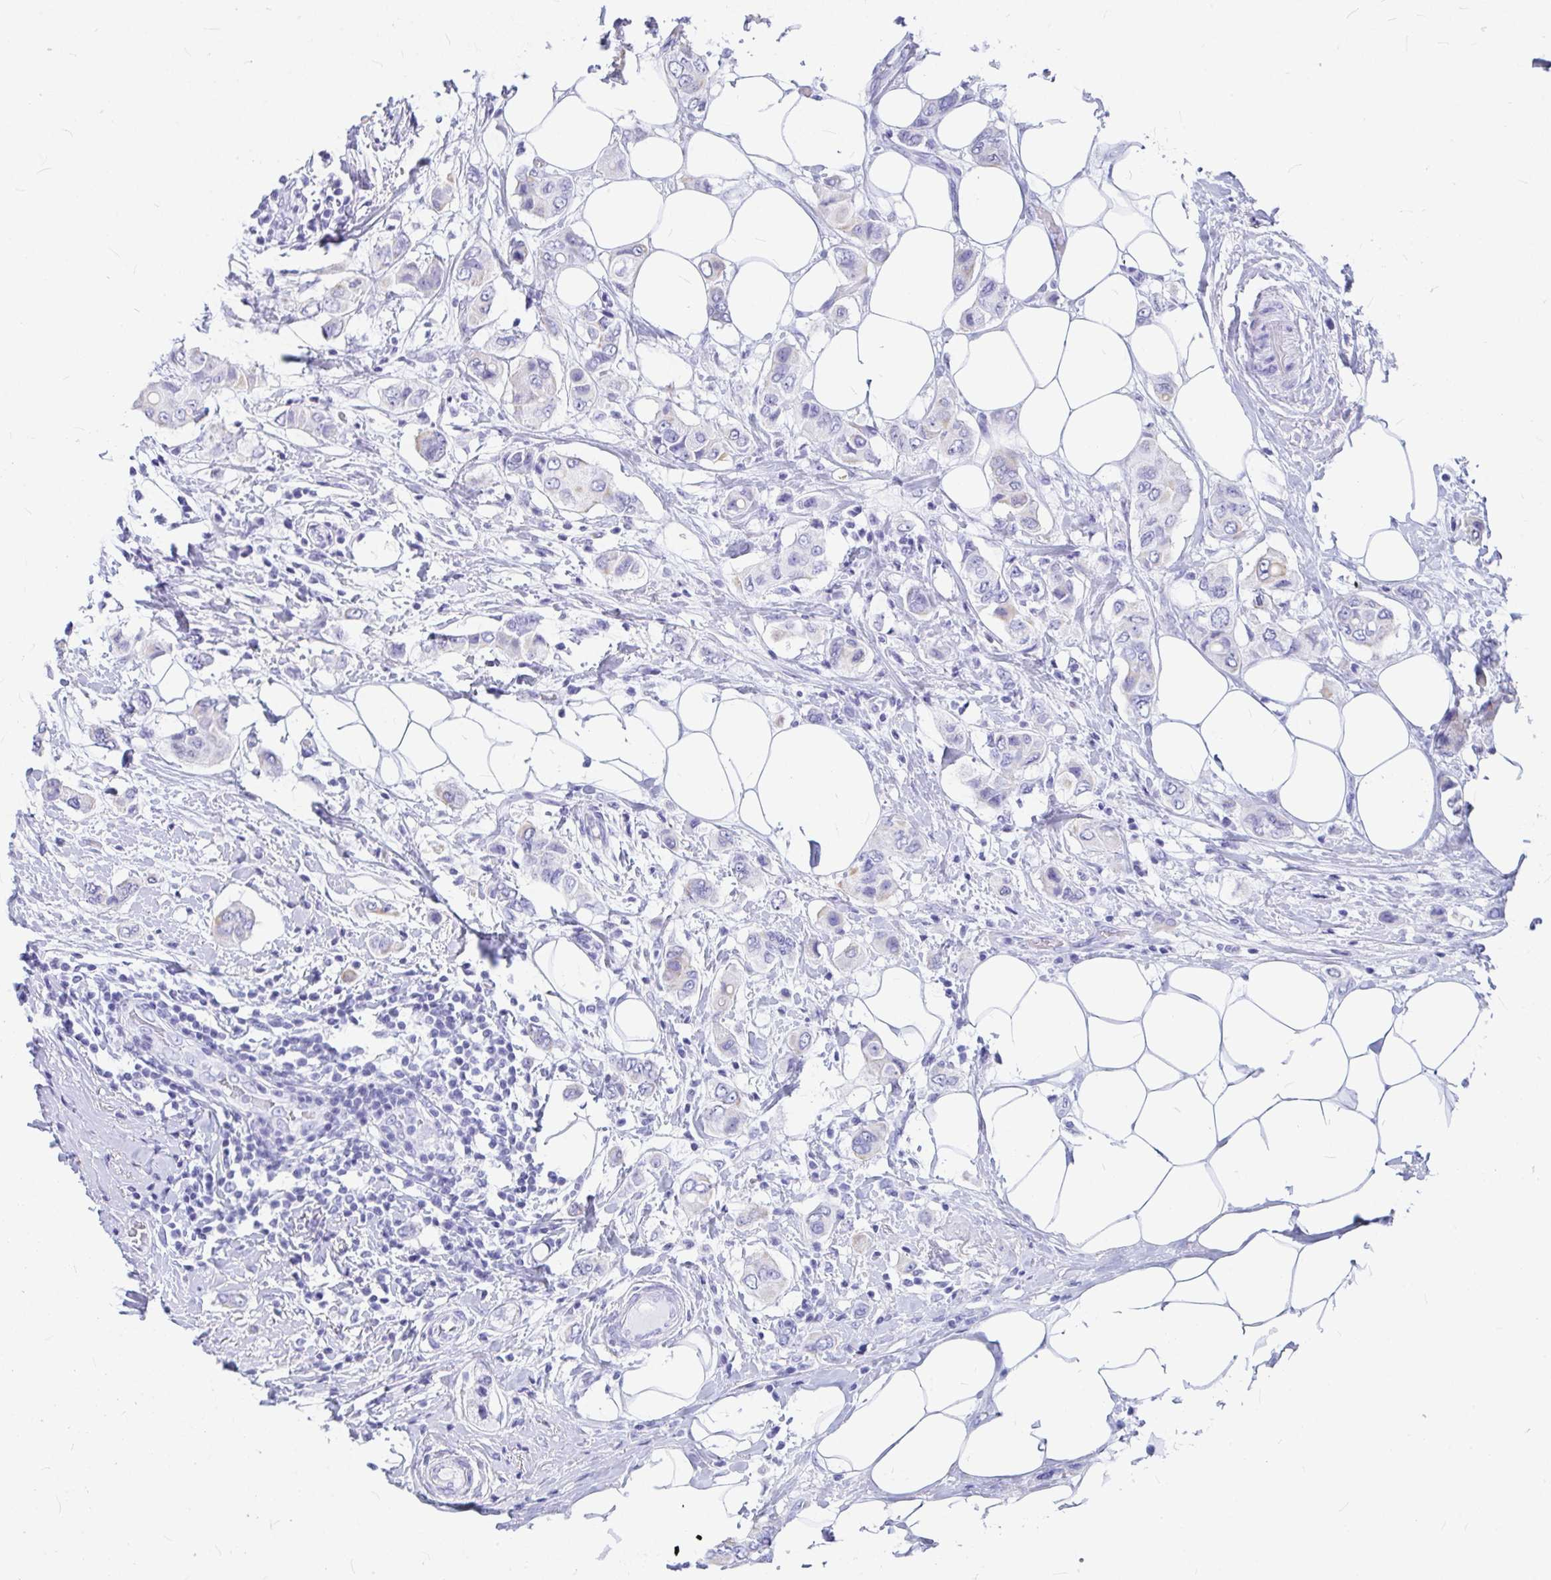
{"staining": {"intensity": "negative", "quantity": "none", "location": "none"}, "tissue": "breast cancer", "cell_type": "Tumor cells", "image_type": "cancer", "snomed": [{"axis": "morphology", "description": "Lobular carcinoma"}, {"axis": "topography", "description": "Breast"}], "caption": "Immunohistochemistry (IHC) micrograph of neoplastic tissue: human lobular carcinoma (breast) stained with DAB (3,3'-diaminobenzidine) displays no significant protein positivity in tumor cells. (Brightfield microscopy of DAB IHC at high magnification).", "gene": "OR5J2", "patient": {"sex": "female", "age": 51}}